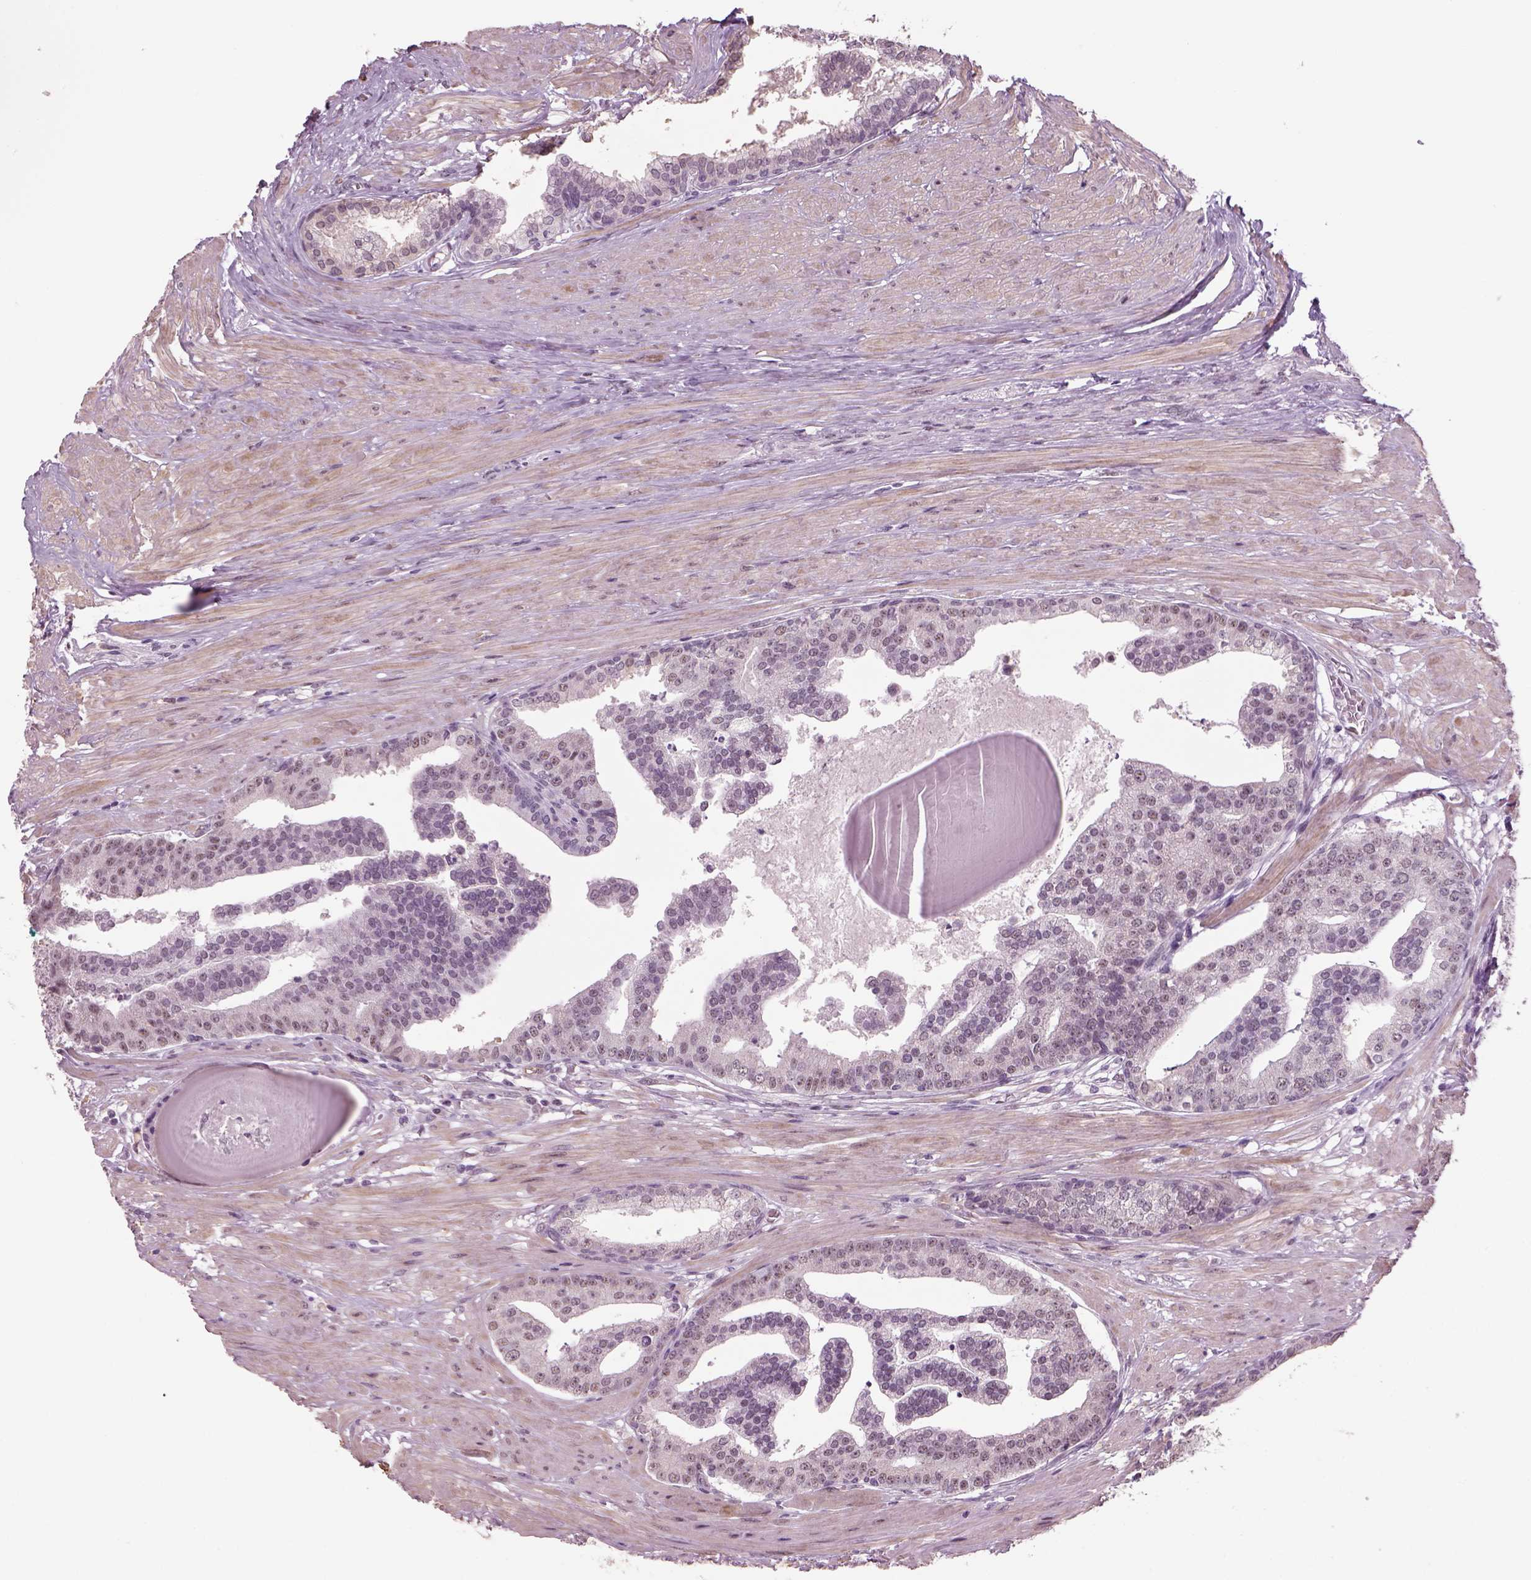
{"staining": {"intensity": "negative", "quantity": "none", "location": "none"}, "tissue": "prostate cancer", "cell_type": "Tumor cells", "image_type": "cancer", "snomed": [{"axis": "morphology", "description": "Adenocarcinoma, NOS"}, {"axis": "topography", "description": "Prostate and seminal vesicle, NOS"}, {"axis": "topography", "description": "Prostate"}], "caption": "This micrograph is of adenocarcinoma (prostate) stained with immunohistochemistry to label a protein in brown with the nuclei are counter-stained blue. There is no positivity in tumor cells.", "gene": "NAT8", "patient": {"sex": "male", "age": 44}}